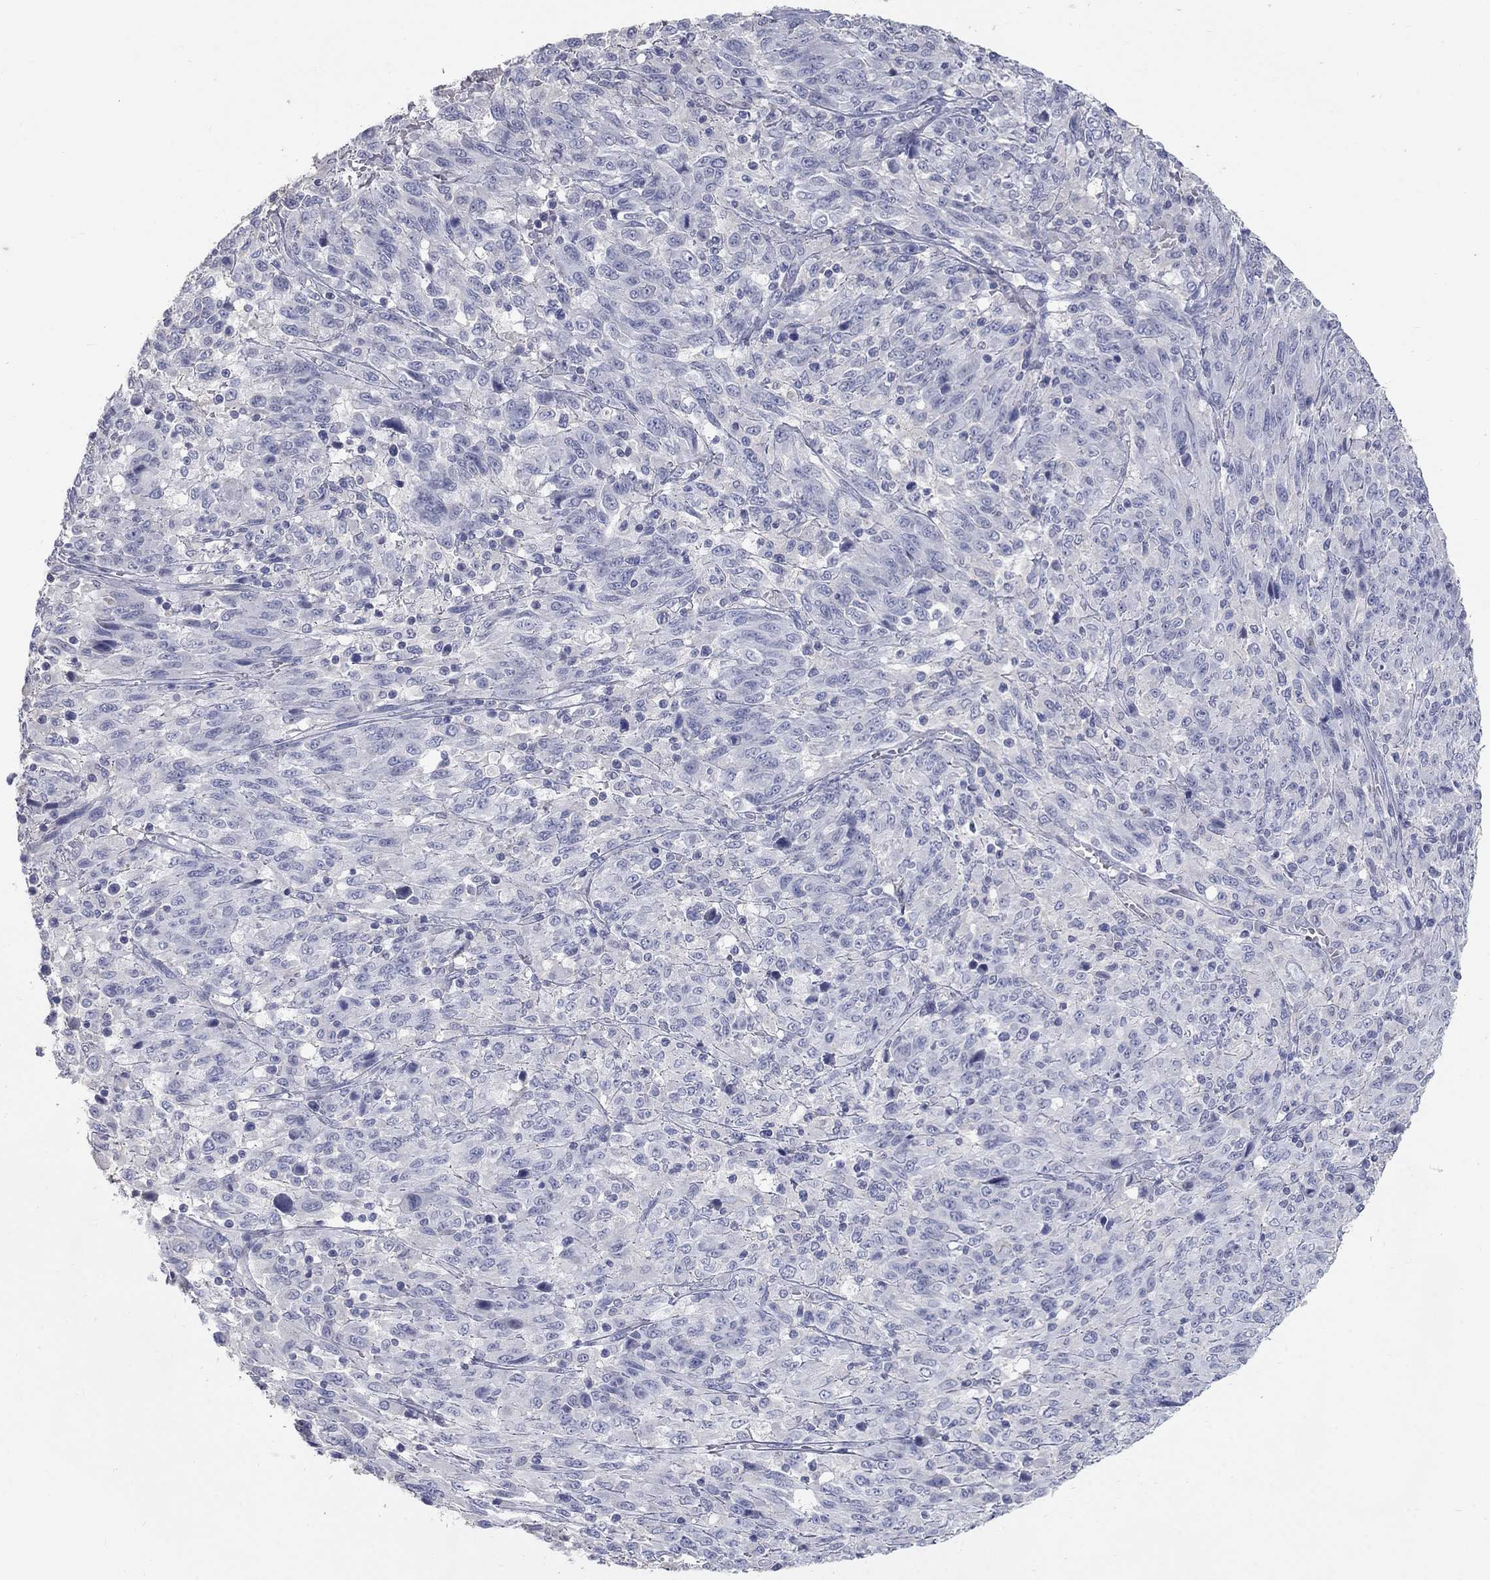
{"staining": {"intensity": "negative", "quantity": "none", "location": "none"}, "tissue": "melanoma", "cell_type": "Tumor cells", "image_type": "cancer", "snomed": [{"axis": "morphology", "description": "Malignant melanoma, NOS"}, {"axis": "topography", "description": "Skin"}], "caption": "Immunohistochemical staining of melanoma exhibits no significant expression in tumor cells. Nuclei are stained in blue.", "gene": "PTH1R", "patient": {"sex": "female", "age": 91}}